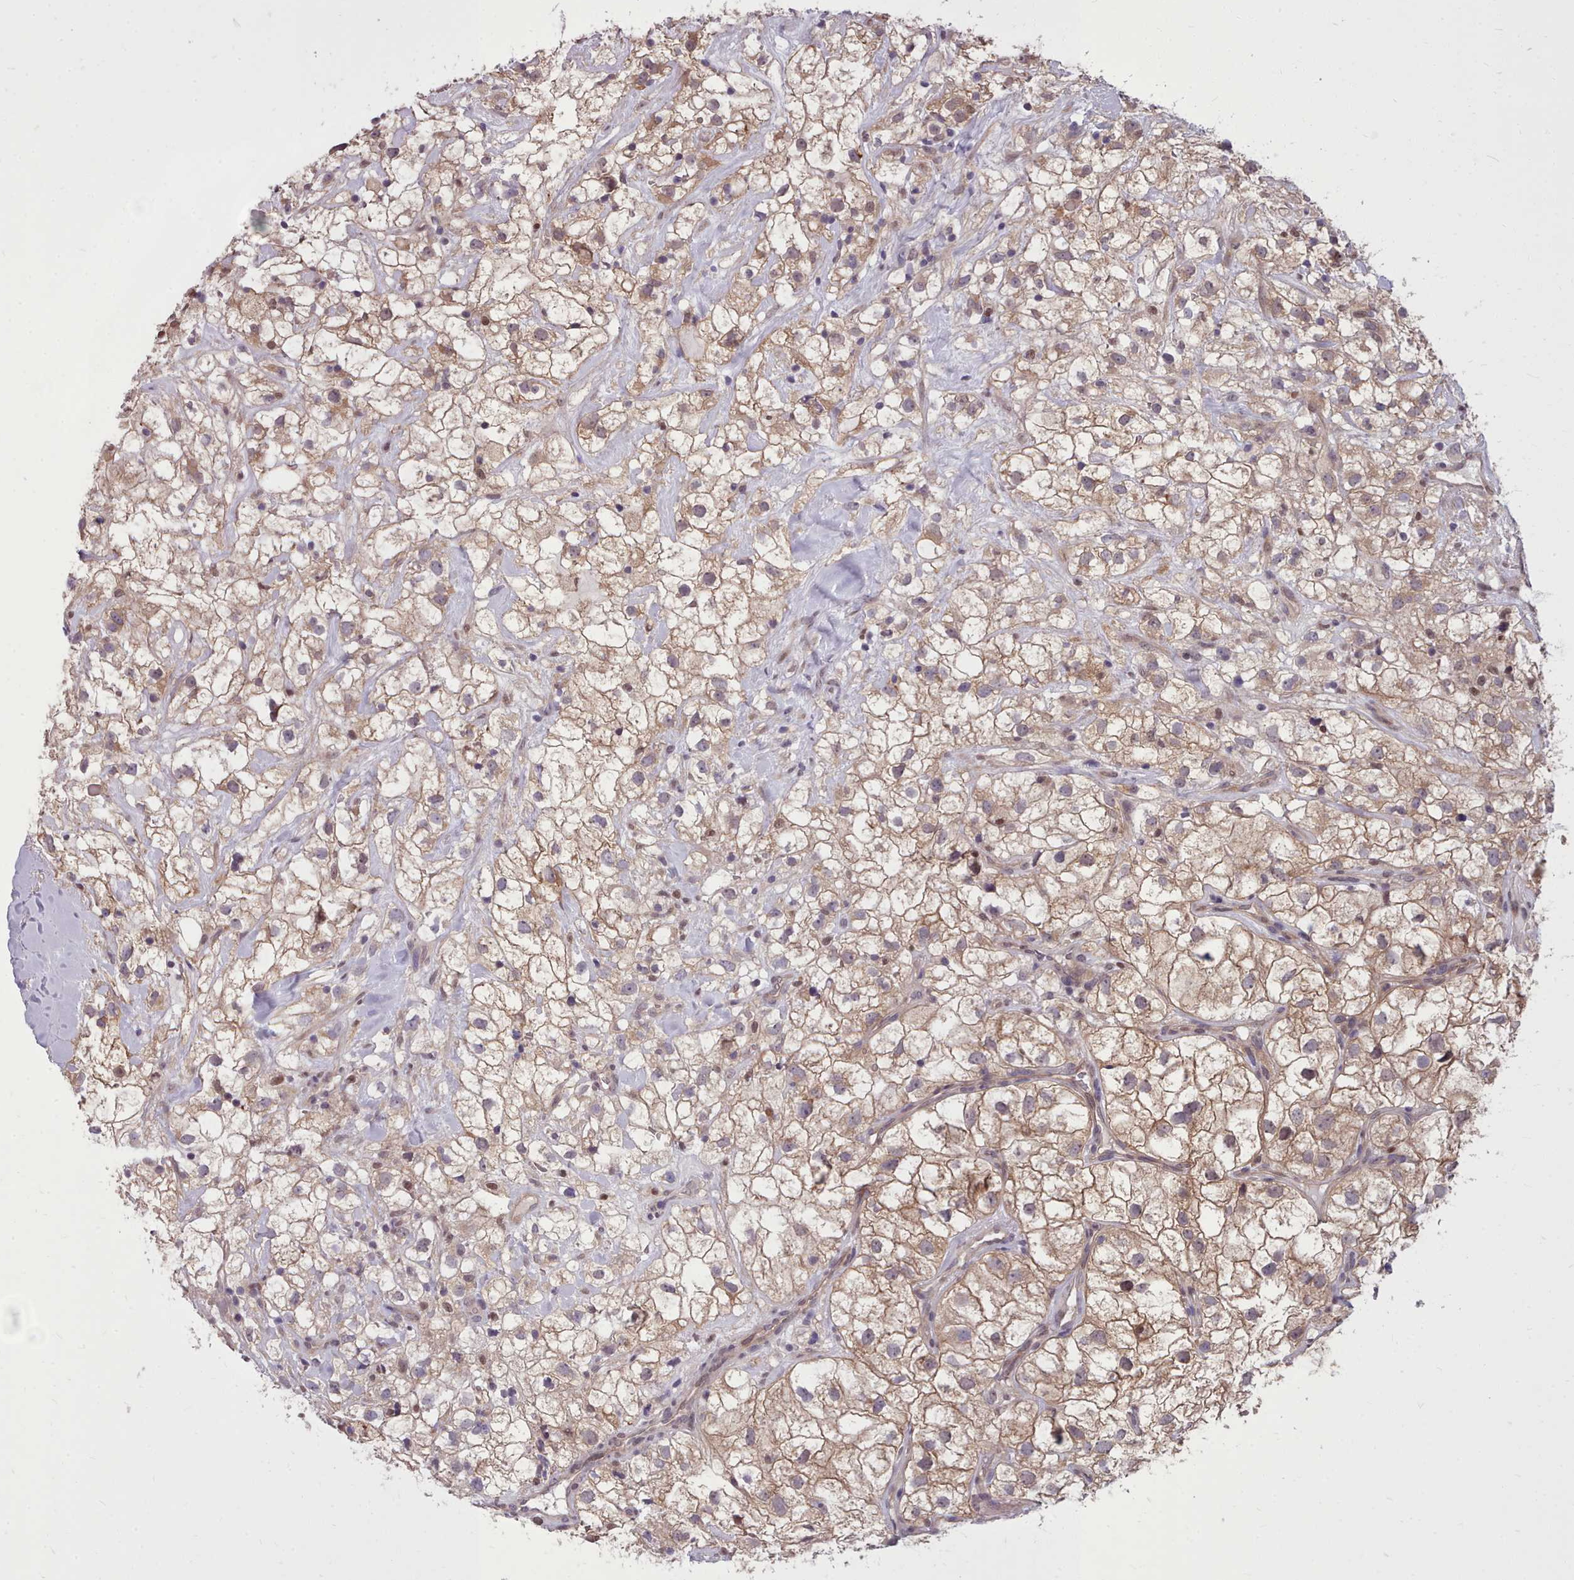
{"staining": {"intensity": "weak", "quantity": ">75%", "location": "cytoplasmic/membranous"}, "tissue": "renal cancer", "cell_type": "Tumor cells", "image_type": "cancer", "snomed": [{"axis": "morphology", "description": "Adenocarcinoma, NOS"}, {"axis": "topography", "description": "Kidney"}], "caption": "Renal cancer (adenocarcinoma) stained for a protein (brown) exhibits weak cytoplasmic/membranous positive staining in approximately >75% of tumor cells.", "gene": "AHCY", "patient": {"sex": "male", "age": 59}}